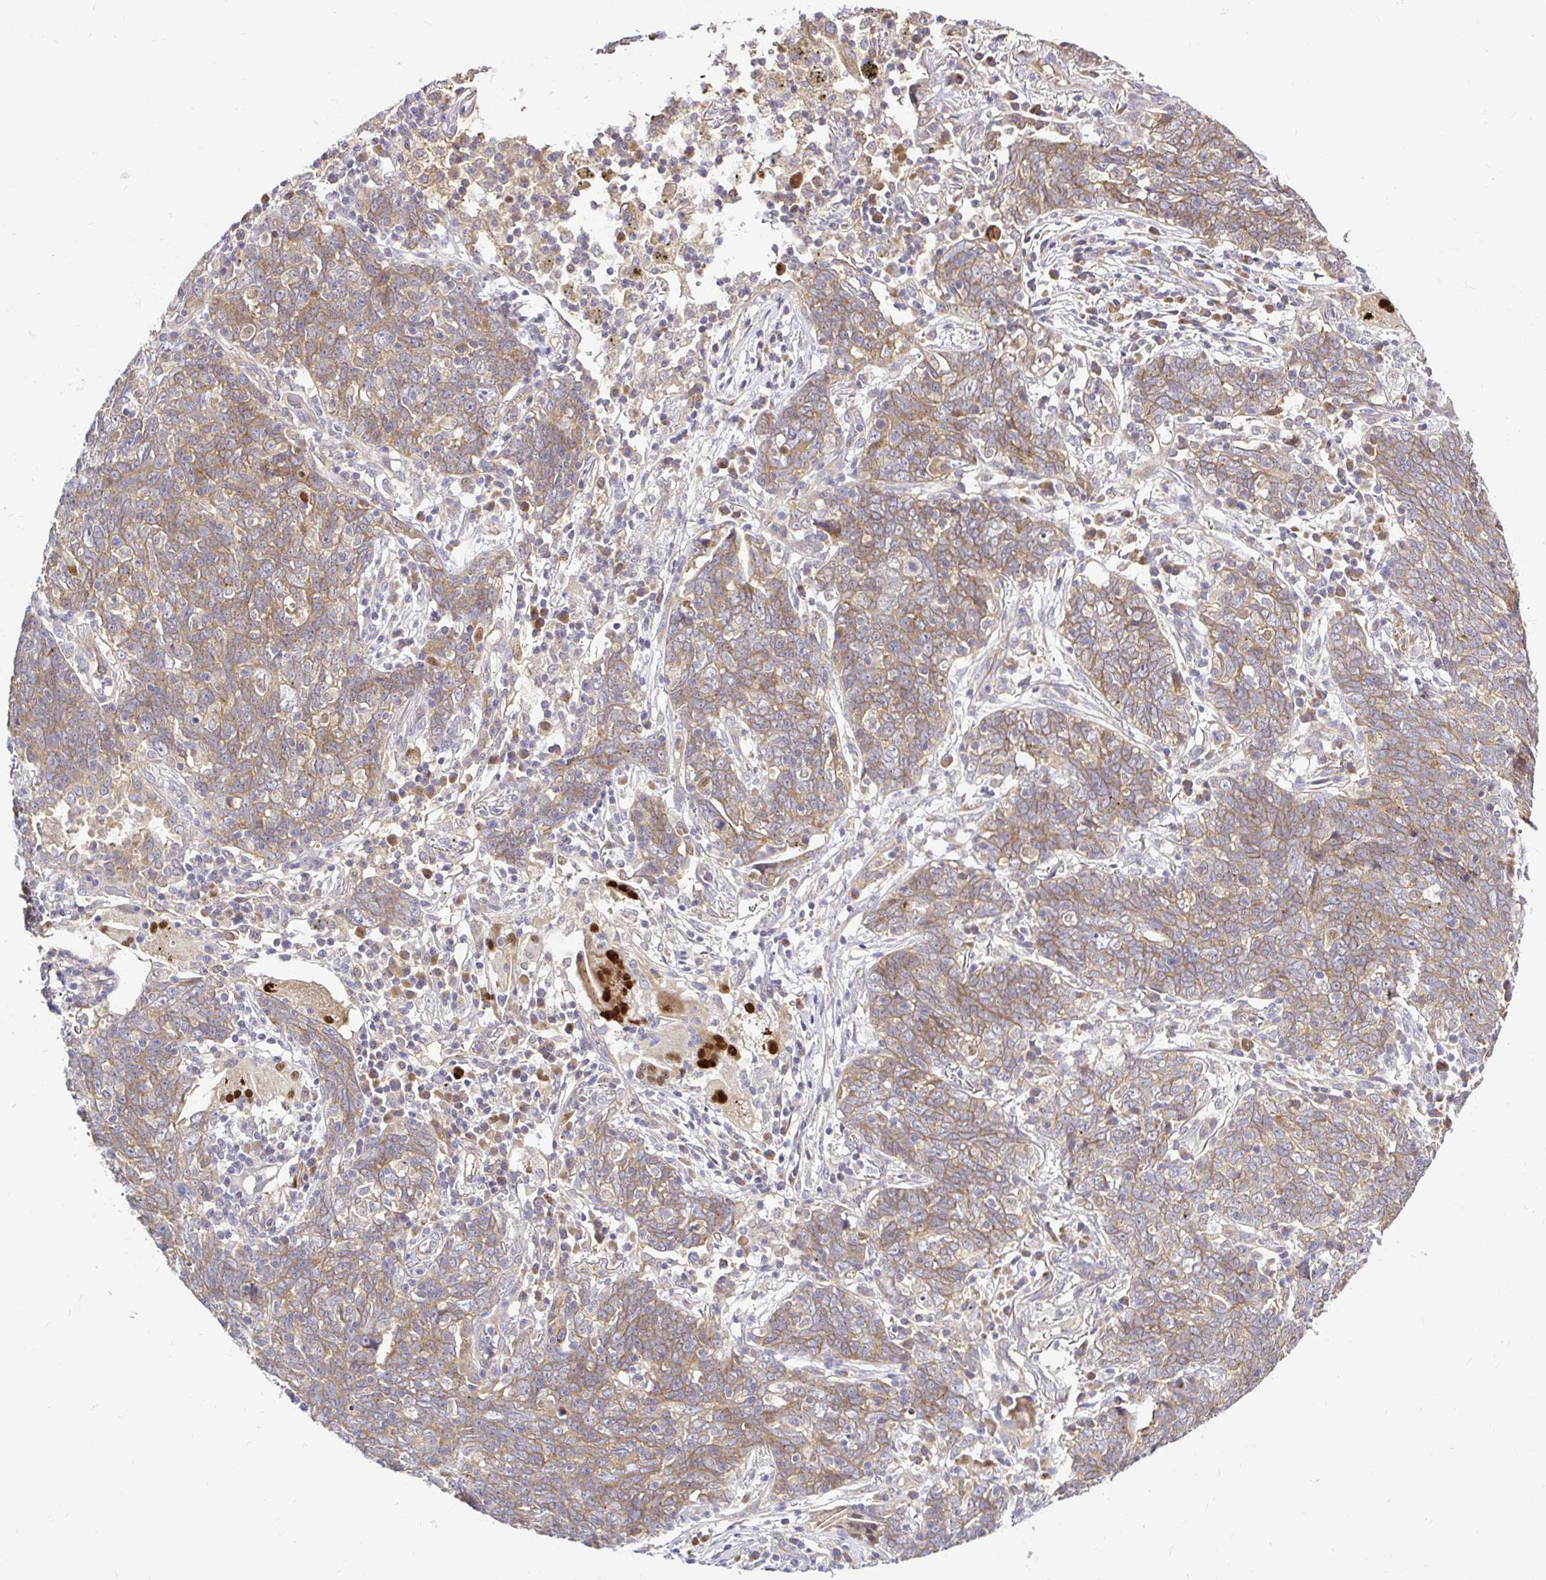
{"staining": {"intensity": "moderate", "quantity": ">75%", "location": "cytoplasmic/membranous"}, "tissue": "lung cancer", "cell_type": "Tumor cells", "image_type": "cancer", "snomed": [{"axis": "morphology", "description": "Squamous cell carcinoma, NOS"}, {"axis": "topography", "description": "Lung"}], "caption": "High-magnification brightfield microscopy of lung squamous cell carcinoma stained with DAB (3,3'-diaminobenzidine) (brown) and counterstained with hematoxylin (blue). tumor cells exhibit moderate cytoplasmic/membranous staining is present in approximately>75% of cells.", "gene": "ARHGEF37", "patient": {"sex": "female", "age": 72}}